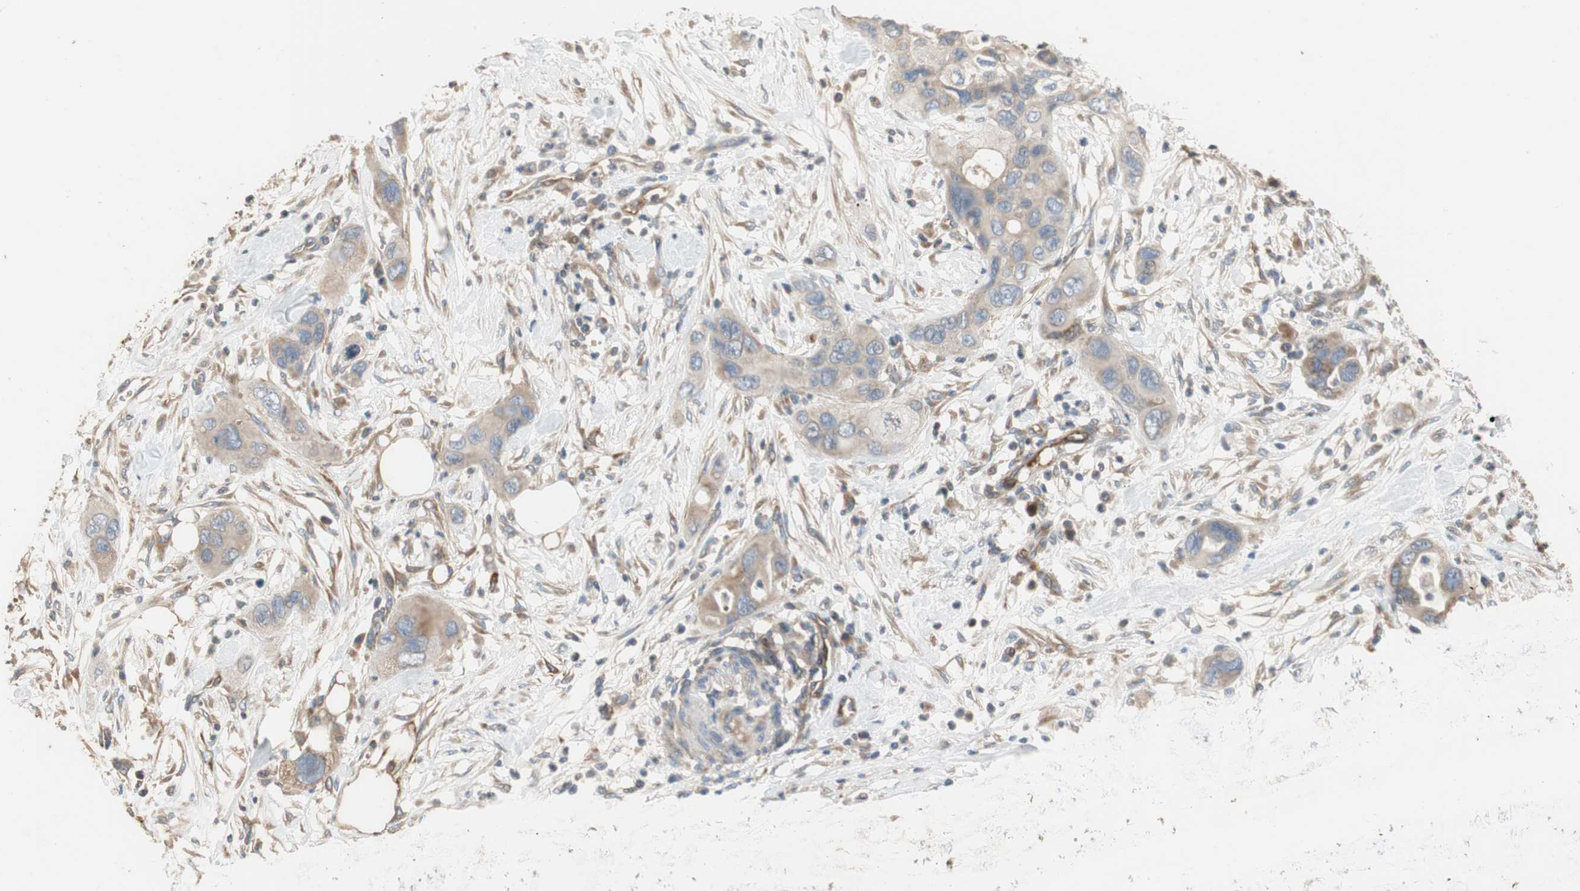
{"staining": {"intensity": "weak", "quantity": ">75%", "location": "cytoplasmic/membranous"}, "tissue": "pancreatic cancer", "cell_type": "Tumor cells", "image_type": "cancer", "snomed": [{"axis": "morphology", "description": "Adenocarcinoma, NOS"}, {"axis": "topography", "description": "Pancreas"}], "caption": "About >75% of tumor cells in adenocarcinoma (pancreatic) reveal weak cytoplasmic/membranous protein staining as visualized by brown immunohistochemical staining.", "gene": "ALPL", "patient": {"sex": "female", "age": 71}}